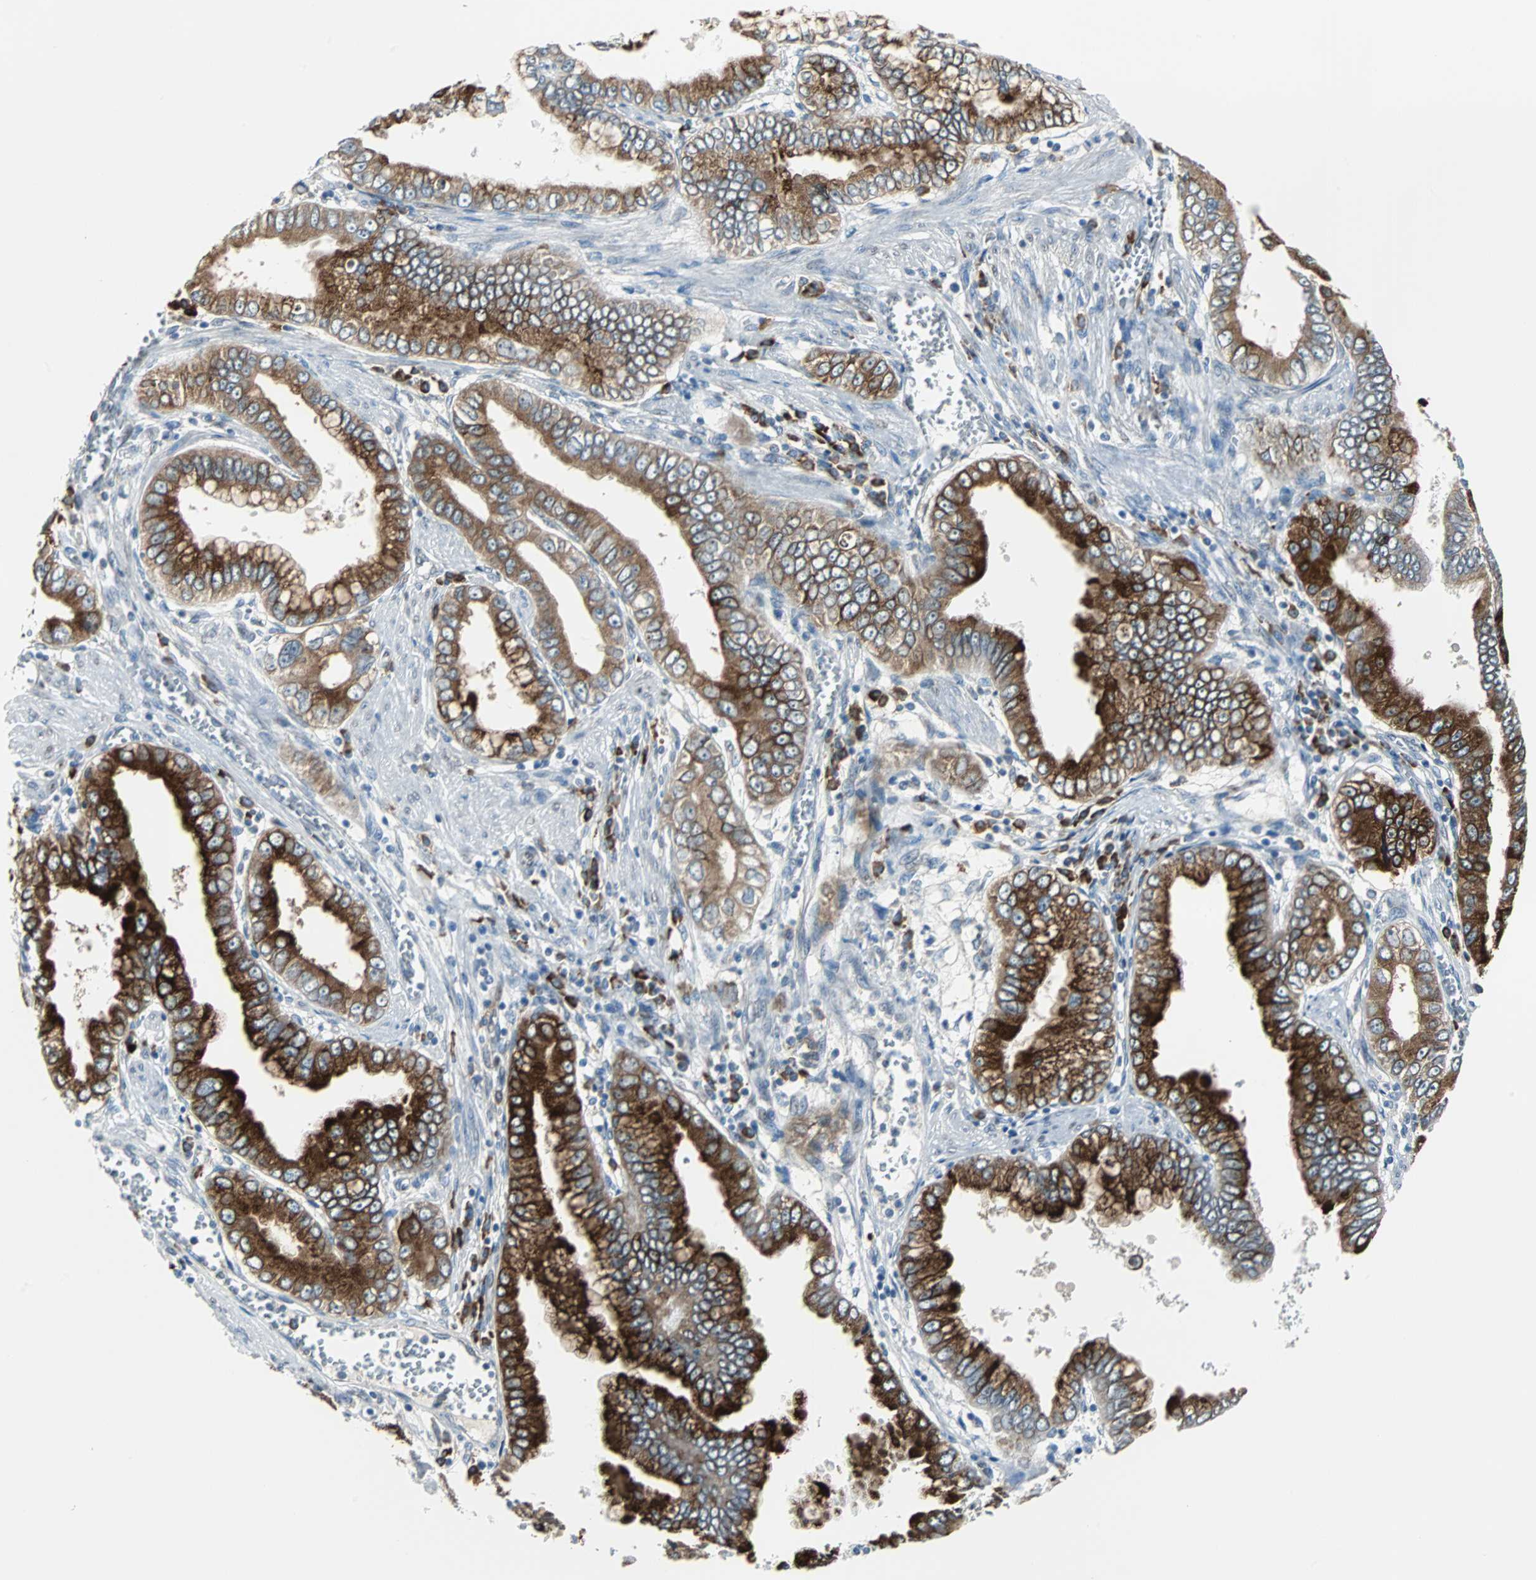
{"staining": {"intensity": "strong", "quantity": ">75%", "location": "cytoplasmic/membranous"}, "tissue": "pancreatic cancer", "cell_type": "Tumor cells", "image_type": "cancer", "snomed": [{"axis": "morphology", "description": "Normal tissue, NOS"}, {"axis": "topography", "description": "Lymph node"}], "caption": "About >75% of tumor cells in pancreatic cancer exhibit strong cytoplasmic/membranous protein staining as visualized by brown immunohistochemical staining.", "gene": "PDIA4", "patient": {"sex": "male", "age": 50}}